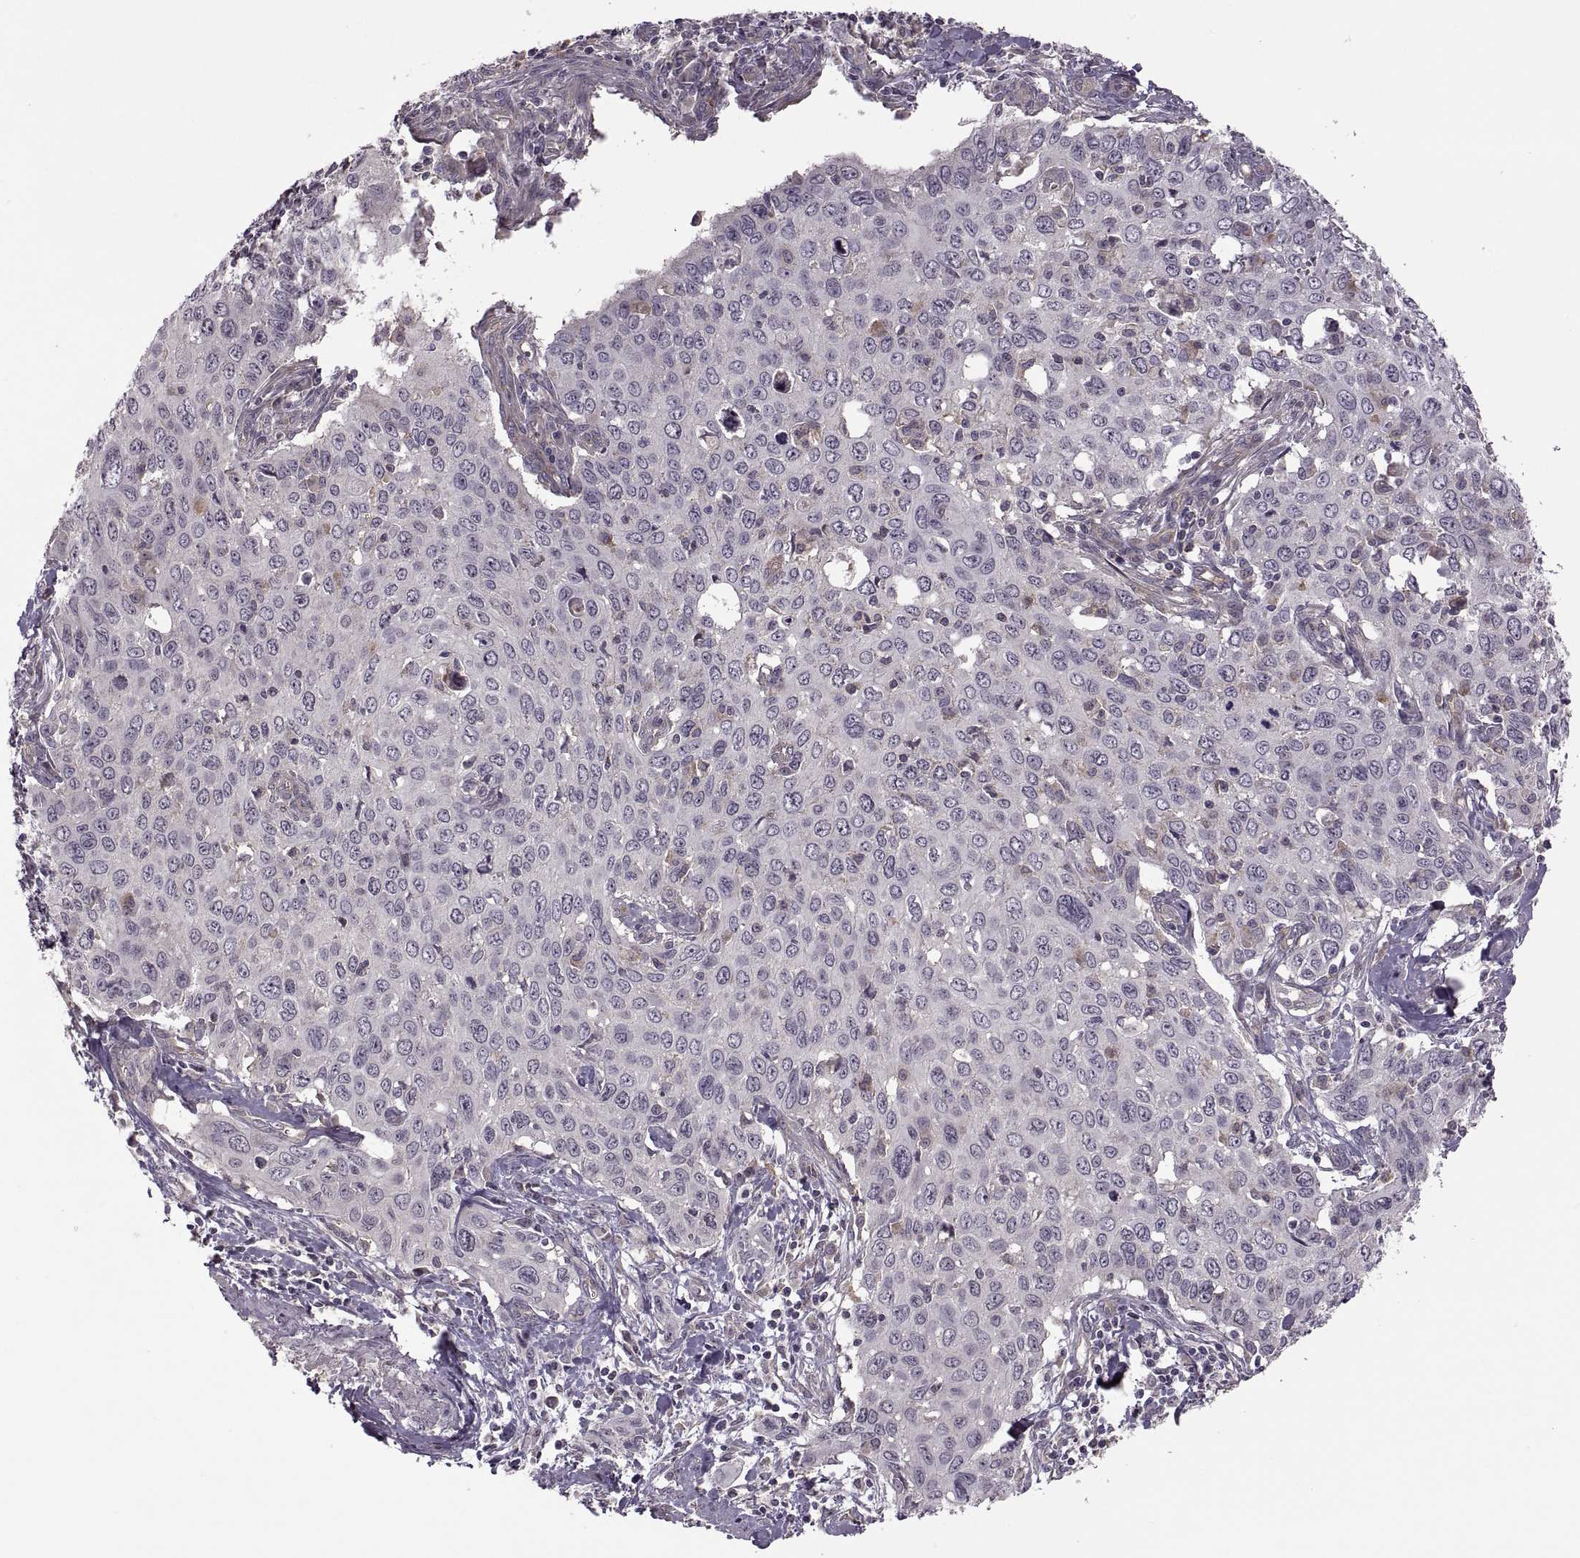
{"staining": {"intensity": "negative", "quantity": "none", "location": "none"}, "tissue": "cervical cancer", "cell_type": "Tumor cells", "image_type": "cancer", "snomed": [{"axis": "morphology", "description": "Squamous cell carcinoma, NOS"}, {"axis": "topography", "description": "Cervix"}], "caption": "This is a image of IHC staining of cervical cancer, which shows no expression in tumor cells.", "gene": "PIERCE1", "patient": {"sex": "female", "age": 38}}